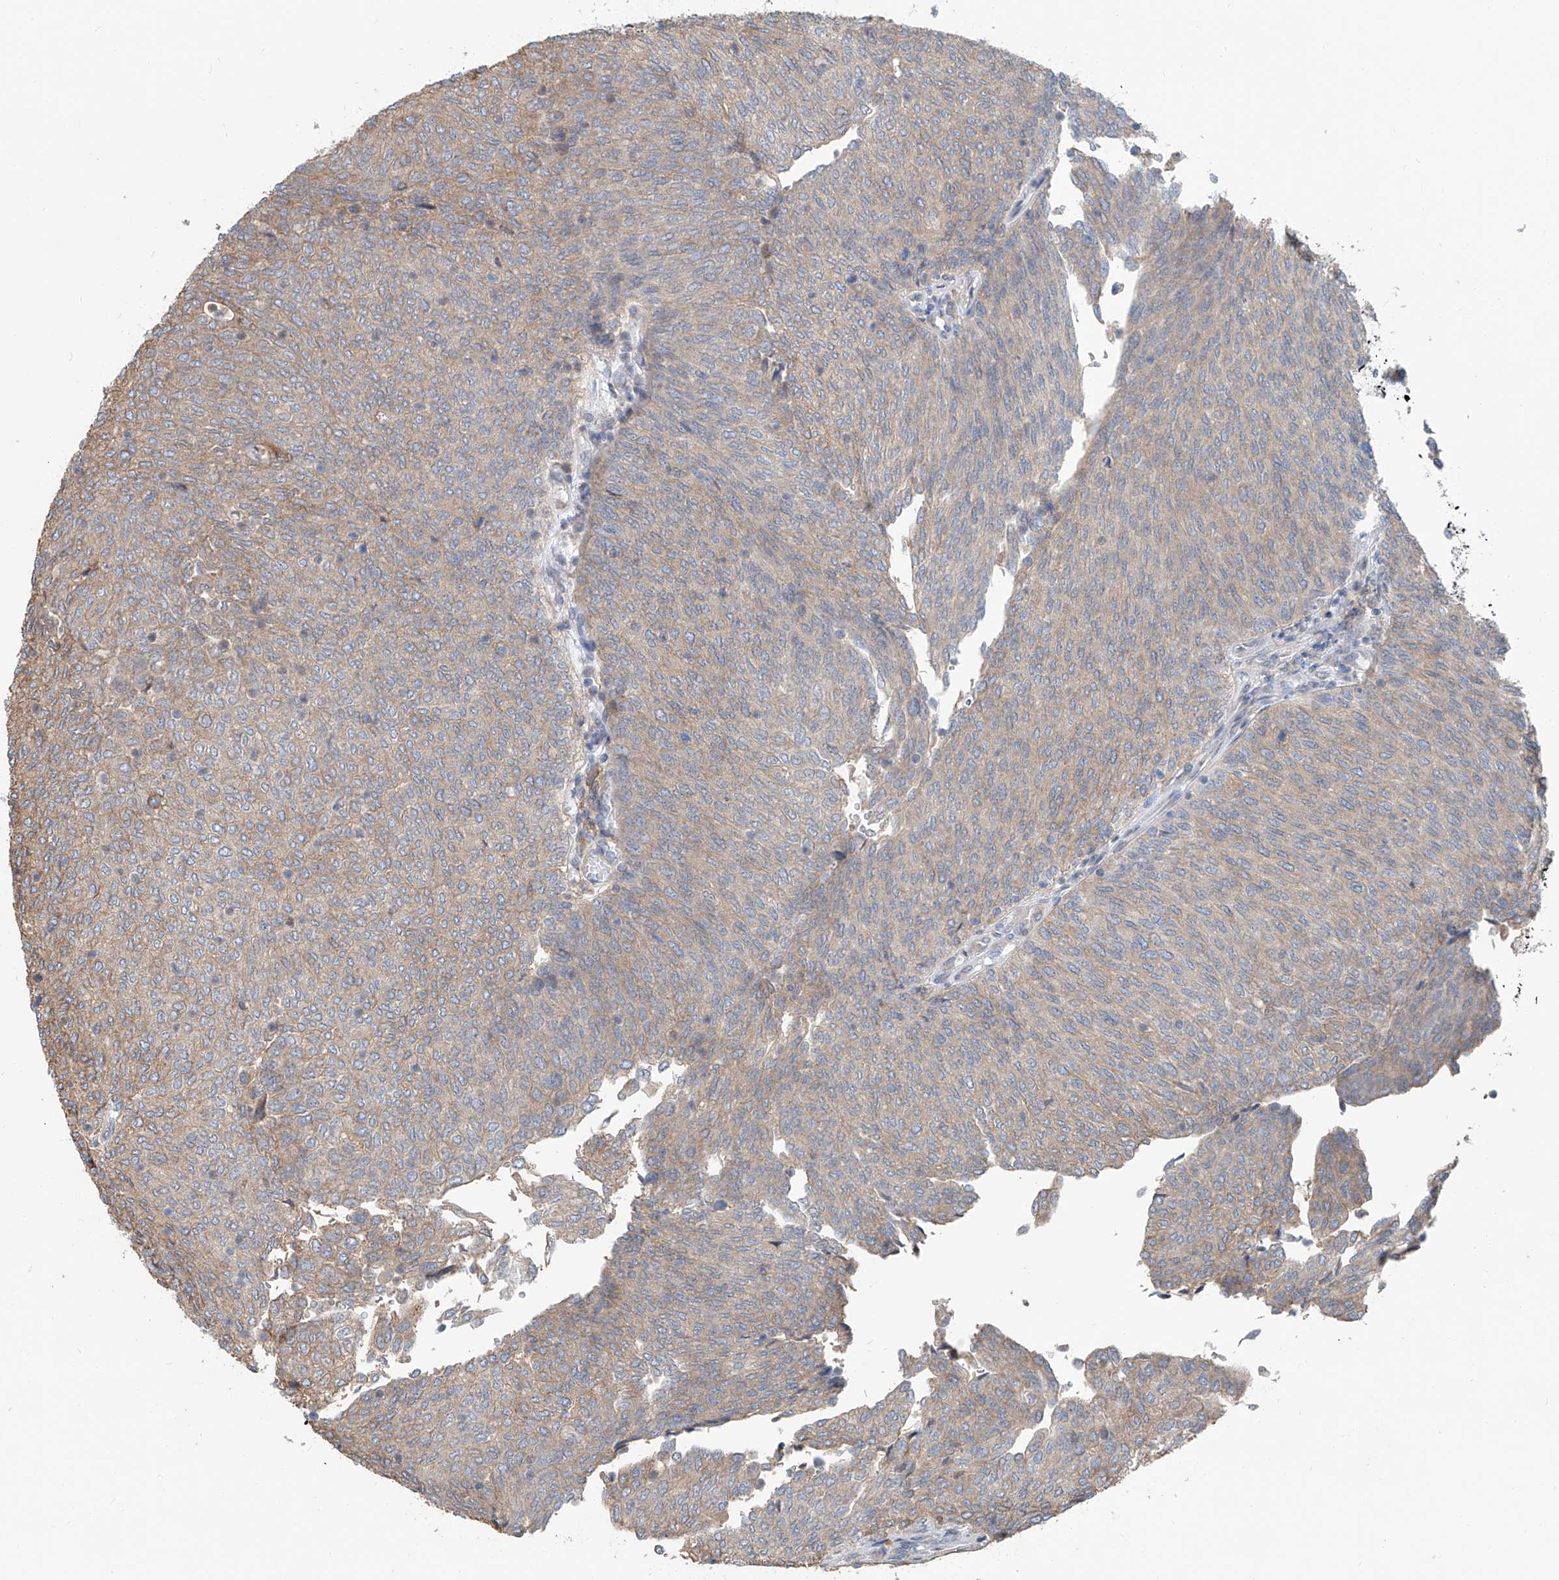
{"staining": {"intensity": "weak", "quantity": ">75%", "location": "cytoplasmic/membranous"}, "tissue": "urothelial cancer", "cell_type": "Tumor cells", "image_type": "cancer", "snomed": [{"axis": "morphology", "description": "Urothelial carcinoma, Low grade"}, {"axis": "topography", "description": "Urinary bladder"}], "caption": "Low-grade urothelial carcinoma was stained to show a protein in brown. There is low levels of weak cytoplasmic/membranous staining in about >75% of tumor cells.", "gene": "KCNK10", "patient": {"sex": "female", "age": 79}}